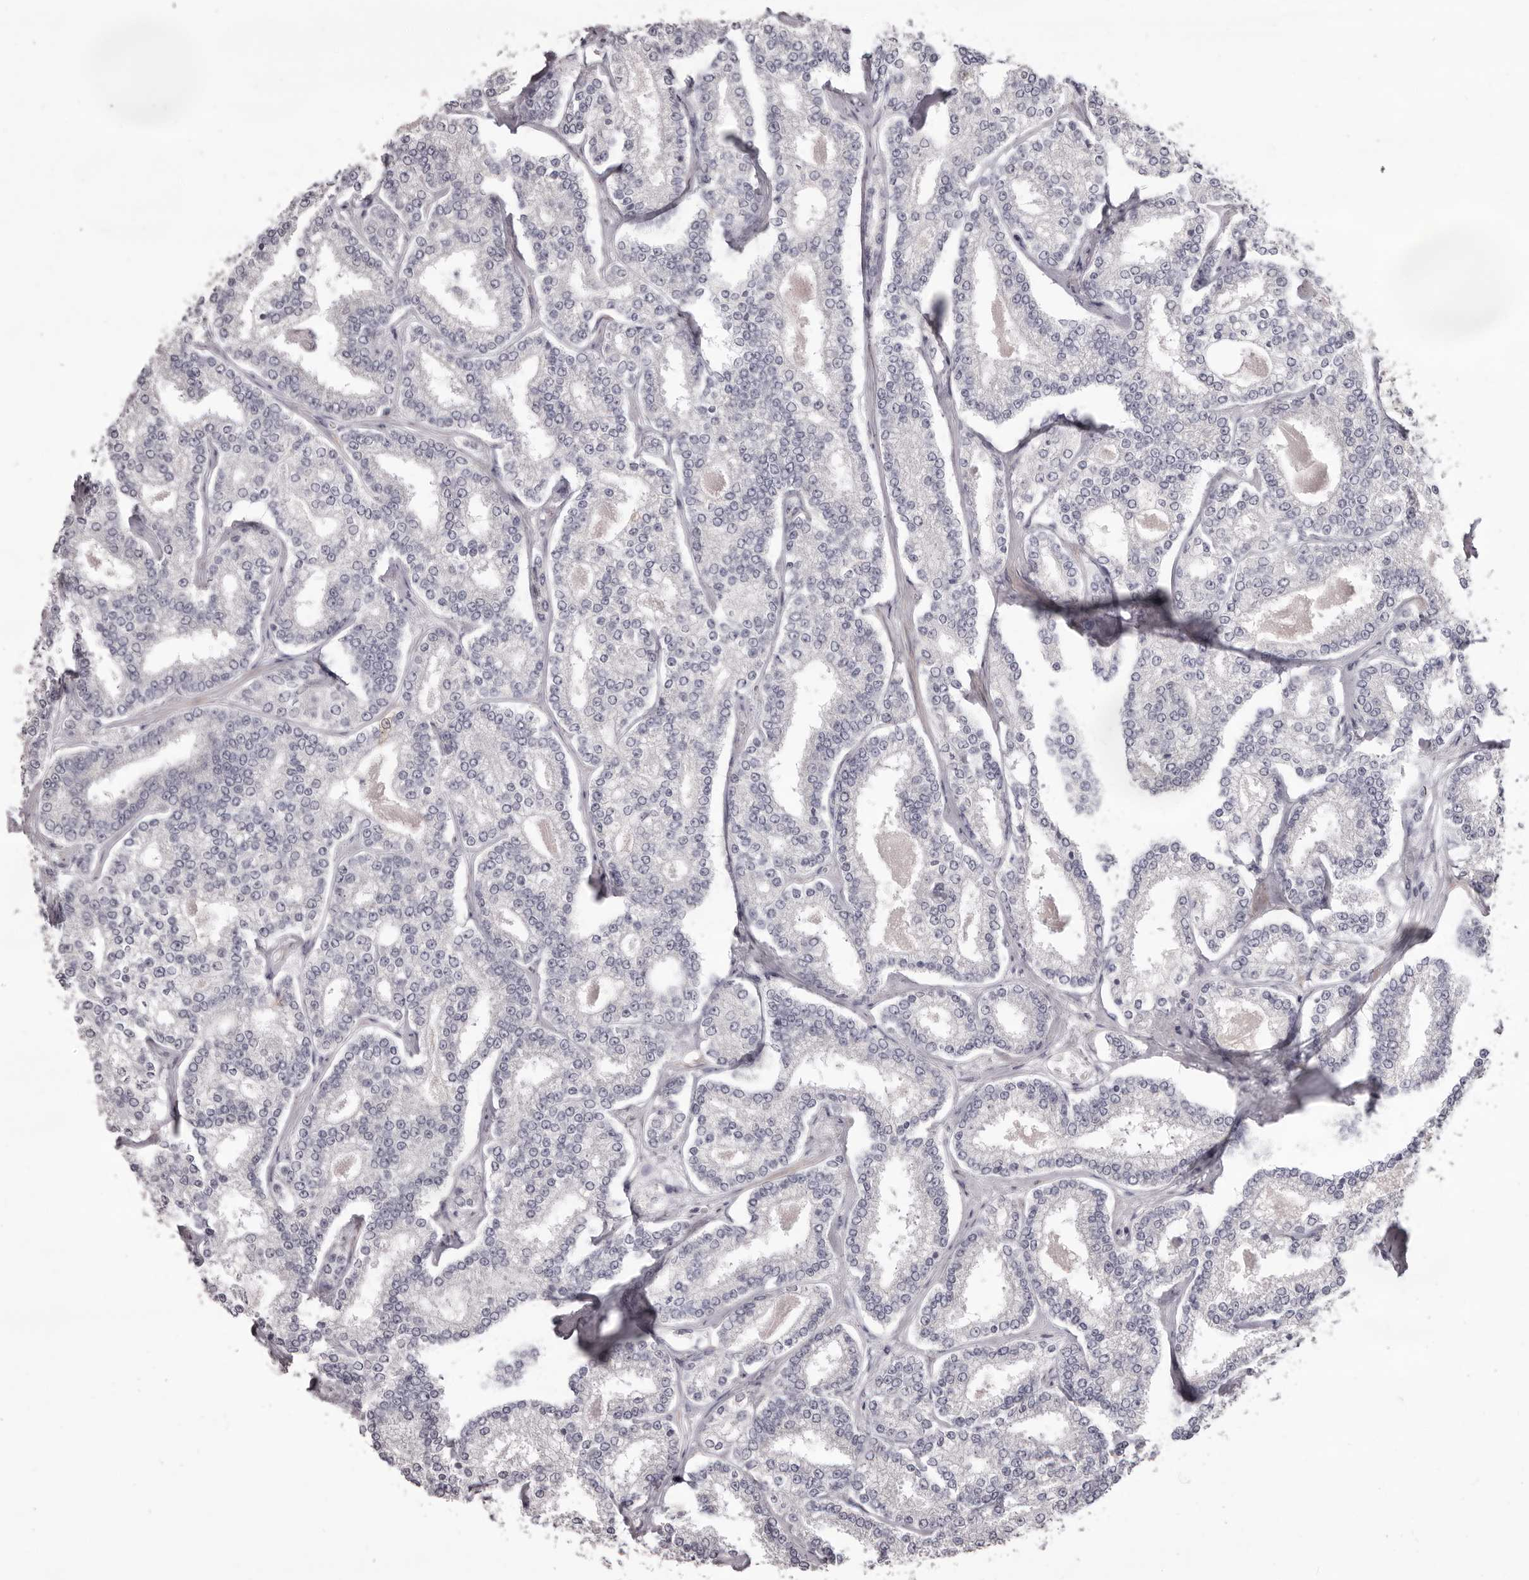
{"staining": {"intensity": "negative", "quantity": "none", "location": "none"}, "tissue": "prostate cancer", "cell_type": "Tumor cells", "image_type": "cancer", "snomed": [{"axis": "morphology", "description": "Normal tissue, NOS"}, {"axis": "morphology", "description": "Adenocarcinoma, High grade"}, {"axis": "topography", "description": "Prostate"}], "caption": "Immunohistochemical staining of prostate cancer shows no significant staining in tumor cells.", "gene": "PRMT2", "patient": {"sex": "male", "age": 83}}